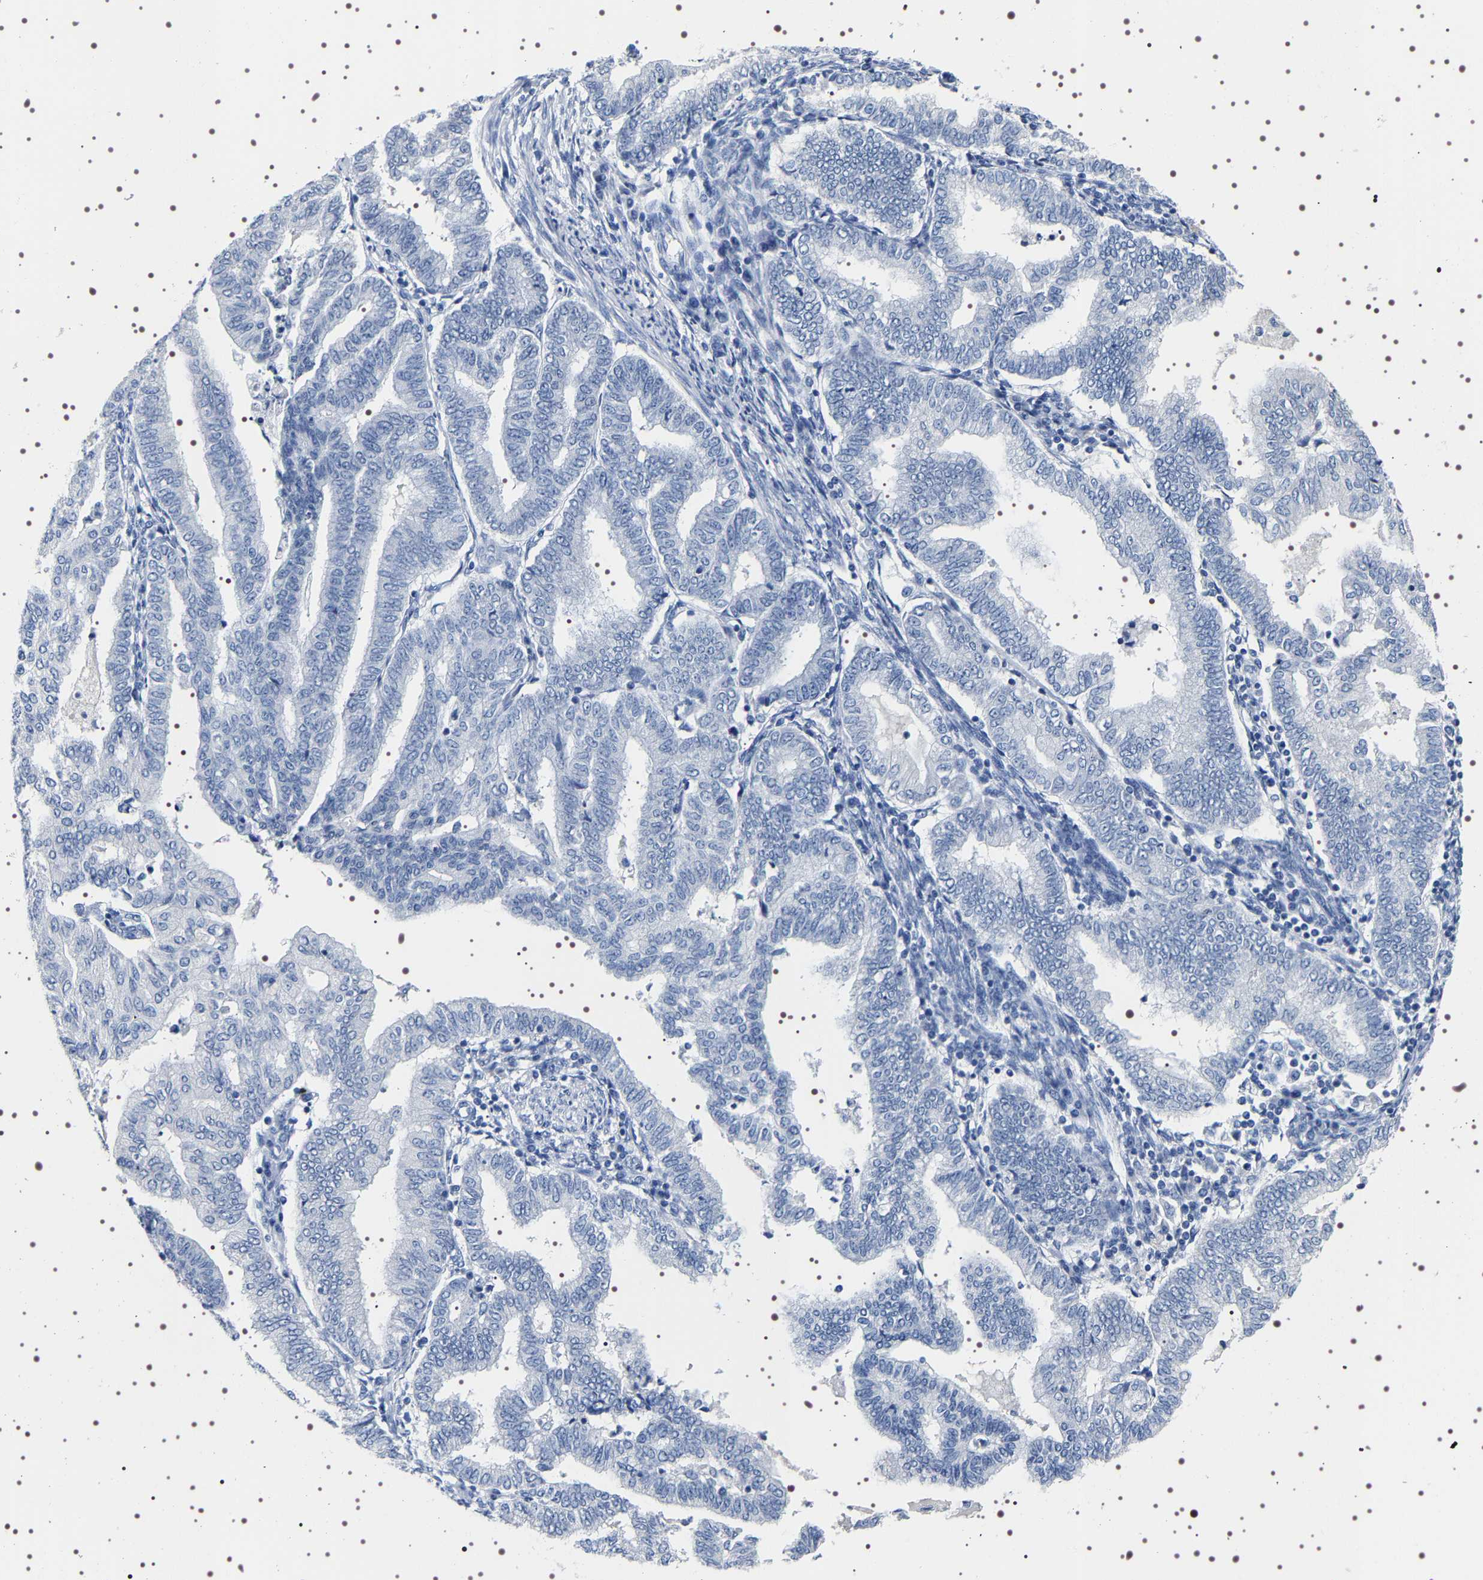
{"staining": {"intensity": "negative", "quantity": "none", "location": "none"}, "tissue": "endometrial cancer", "cell_type": "Tumor cells", "image_type": "cancer", "snomed": [{"axis": "morphology", "description": "Polyp, NOS"}, {"axis": "morphology", "description": "Adenocarcinoma, NOS"}, {"axis": "morphology", "description": "Adenoma, NOS"}, {"axis": "topography", "description": "Endometrium"}], "caption": "Immunohistochemical staining of endometrial cancer (adenocarcinoma) reveals no significant expression in tumor cells.", "gene": "UBQLN3", "patient": {"sex": "female", "age": 79}}